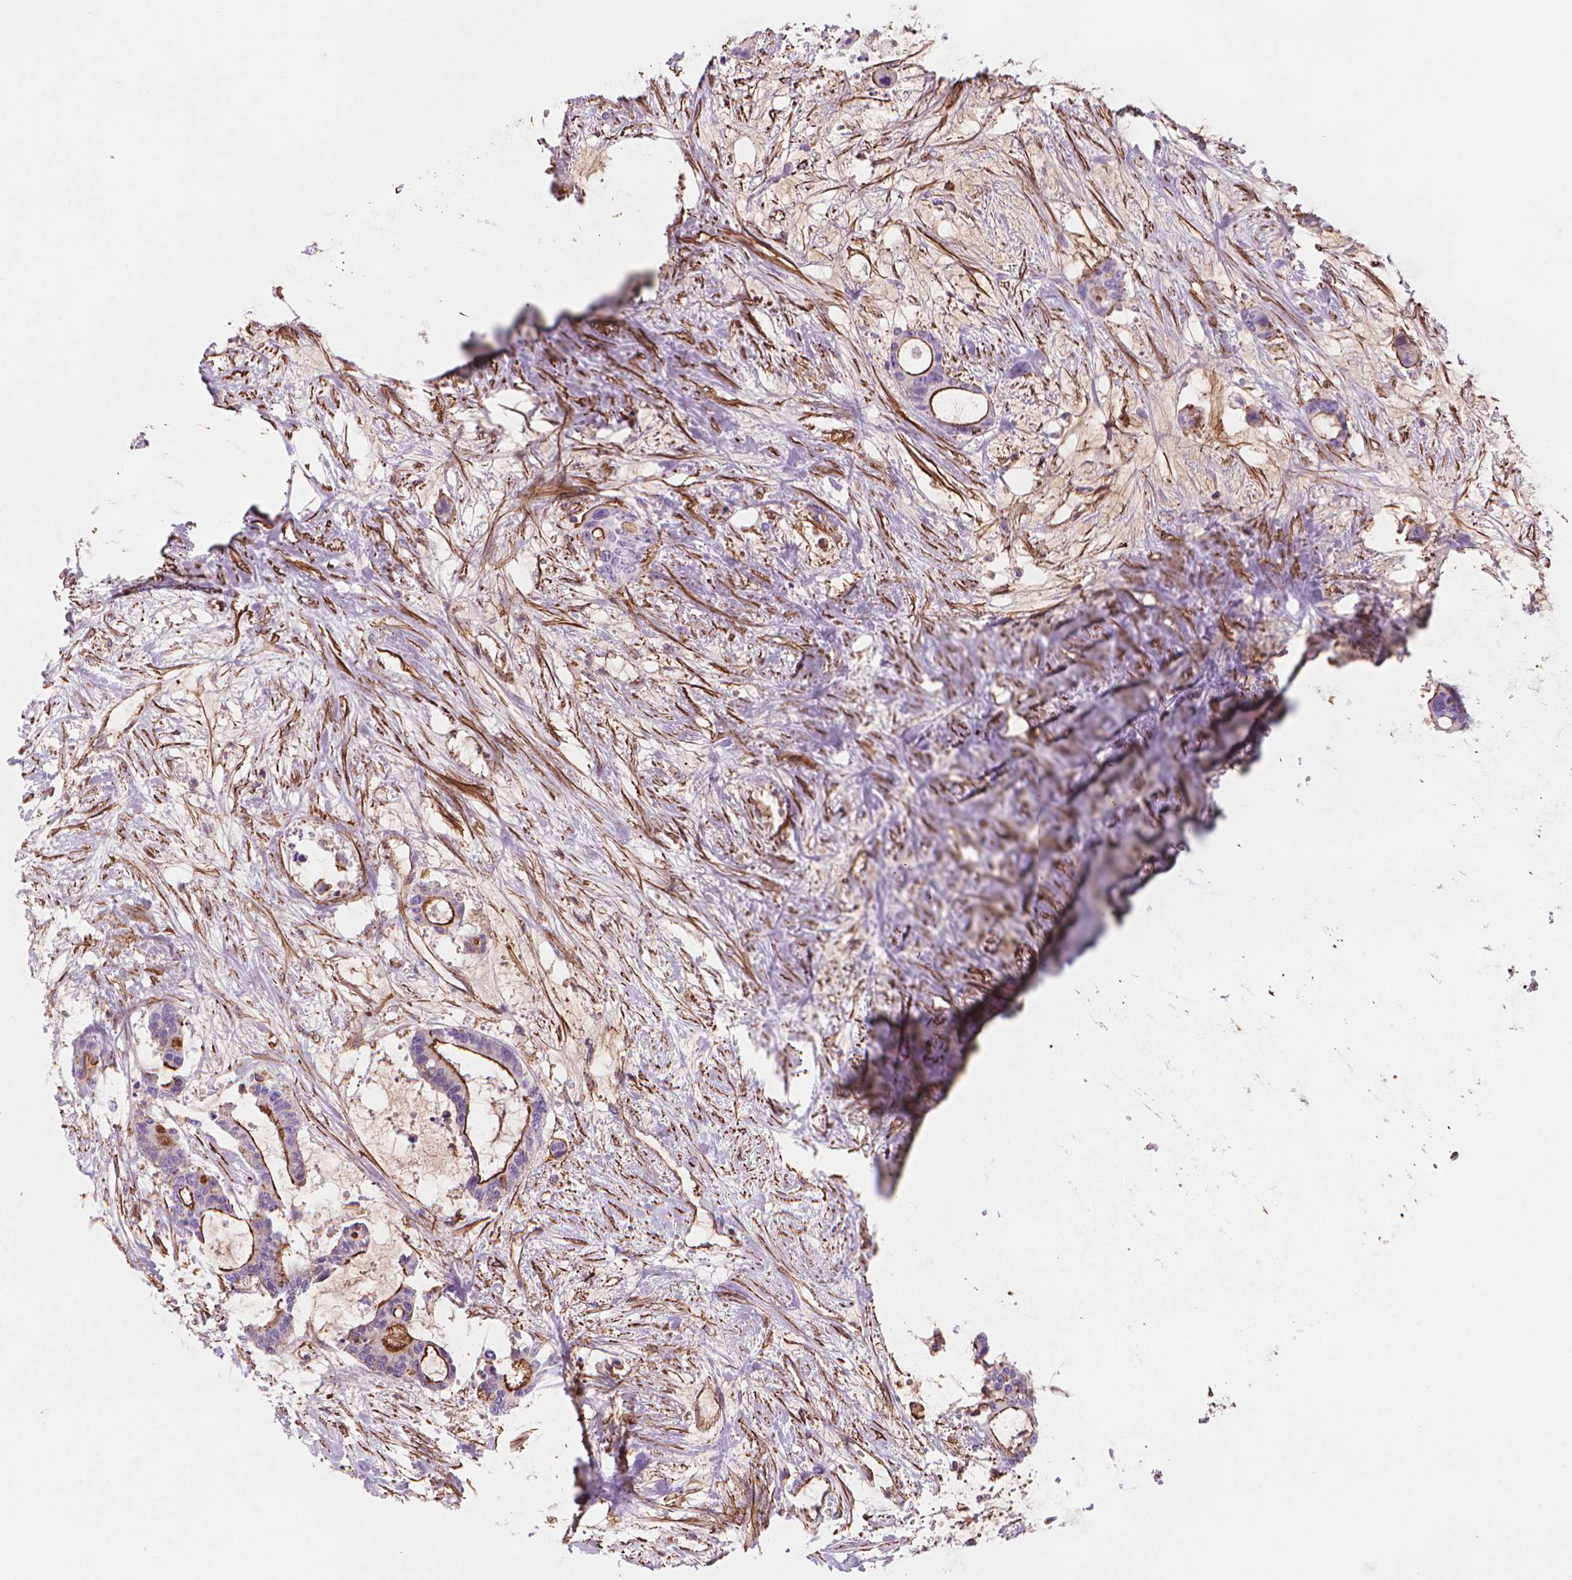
{"staining": {"intensity": "strong", "quantity": "25%-75%", "location": "cytoplasmic/membranous"}, "tissue": "liver cancer", "cell_type": "Tumor cells", "image_type": "cancer", "snomed": [{"axis": "morphology", "description": "Normal tissue, NOS"}, {"axis": "morphology", "description": "Cholangiocarcinoma"}, {"axis": "topography", "description": "Liver"}, {"axis": "topography", "description": "Peripheral nerve tissue"}], "caption": "Immunohistochemistry (IHC) image of neoplastic tissue: liver cholangiocarcinoma stained using immunohistochemistry (IHC) reveals high levels of strong protein expression localized specifically in the cytoplasmic/membranous of tumor cells, appearing as a cytoplasmic/membranous brown color.", "gene": "PATJ", "patient": {"sex": "female", "age": 73}}